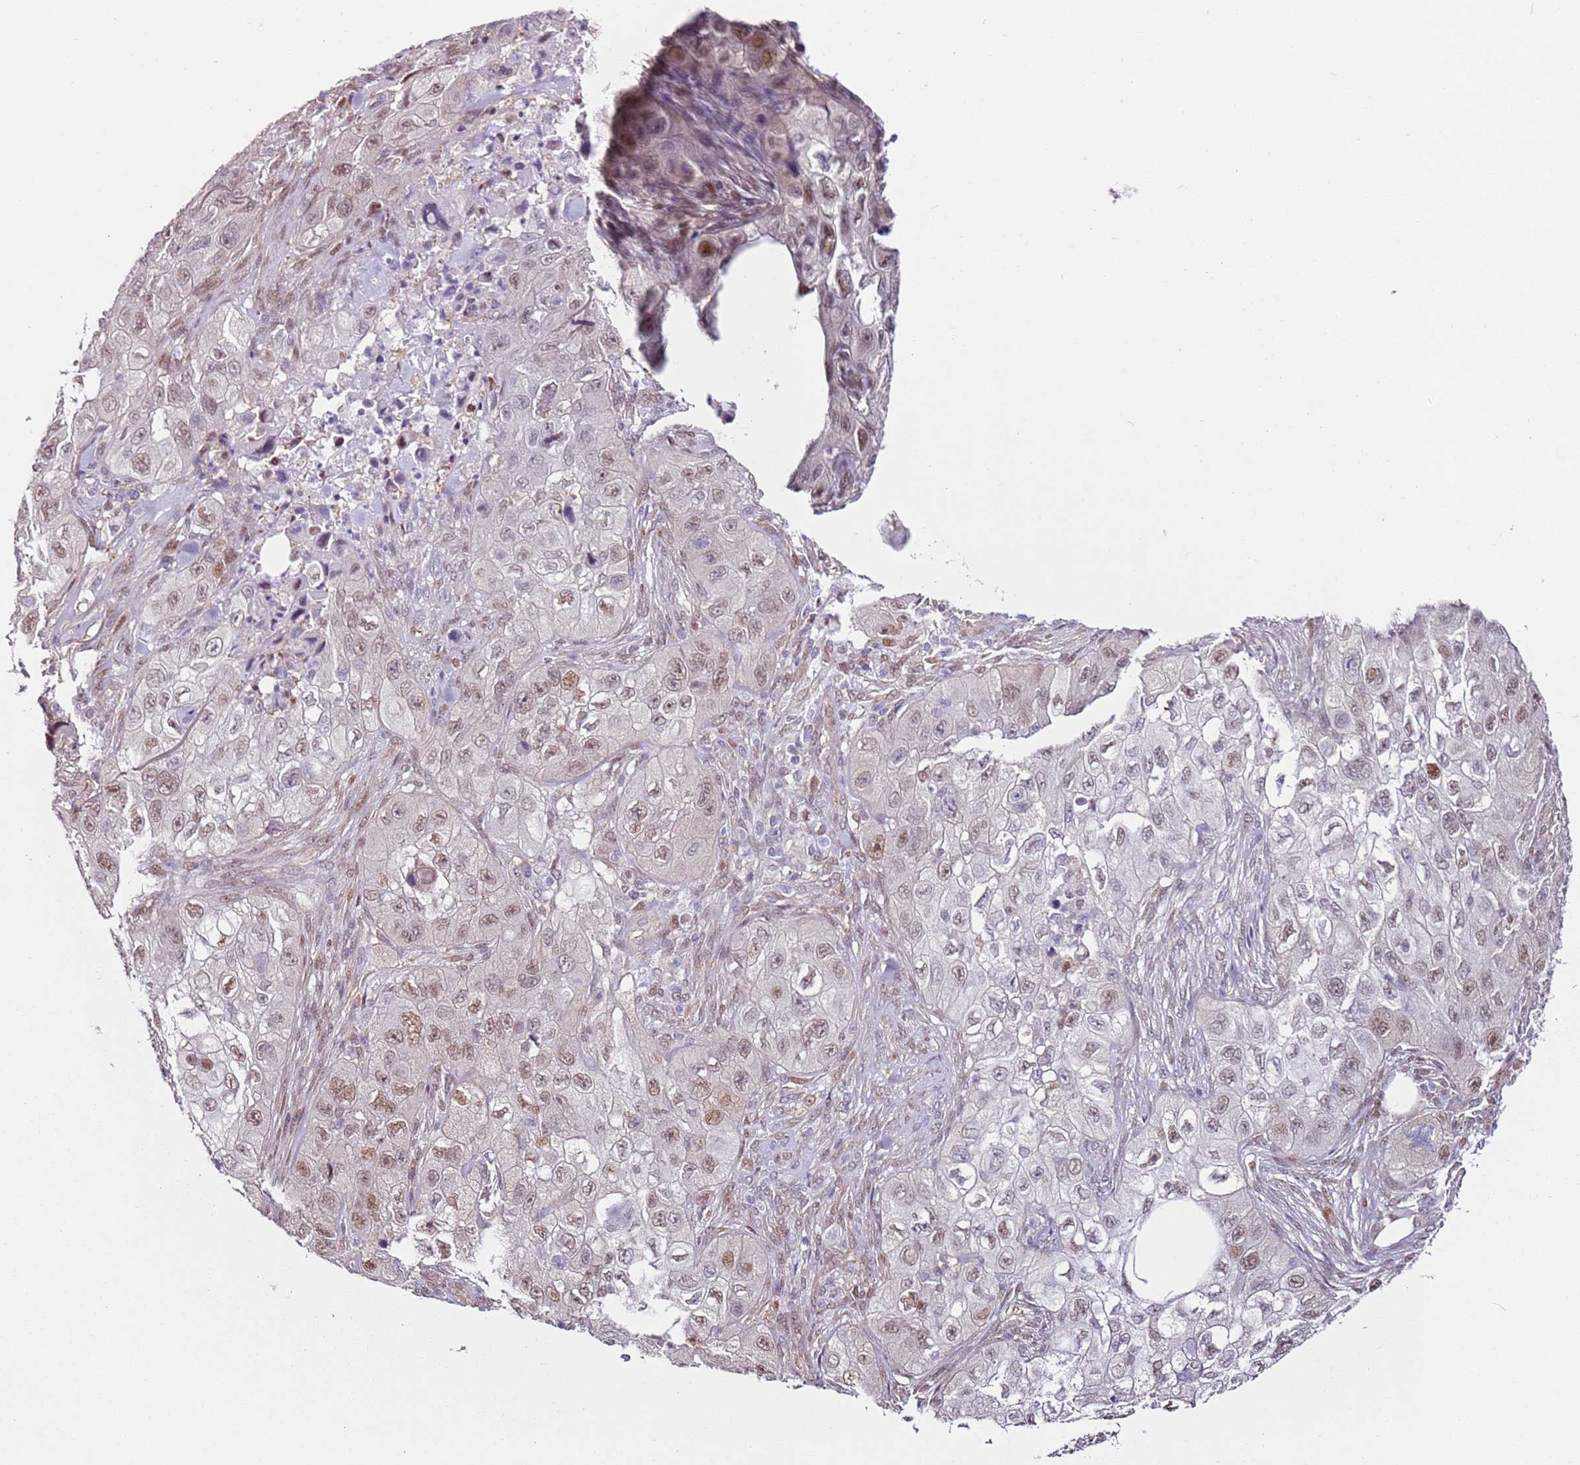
{"staining": {"intensity": "moderate", "quantity": "25%-75%", "location": "nuclear"}, "tissue": "skin cancer", "cell_type": "Tumor cells", "image_type": "cancer", "snomed": [{"axis": "morphology", "description": "Squamous cell carcinoma, NOS"}, {"axis": "topography", "description": "Skin"}, {"axis": "topography", "description": "Subcutis"}], "caption": "Human skin cancer stained with a protein marker displays moderate staining in tumor cells.", "gene": "PSMD4", "patient": {"sex": "male", "age": 73}}